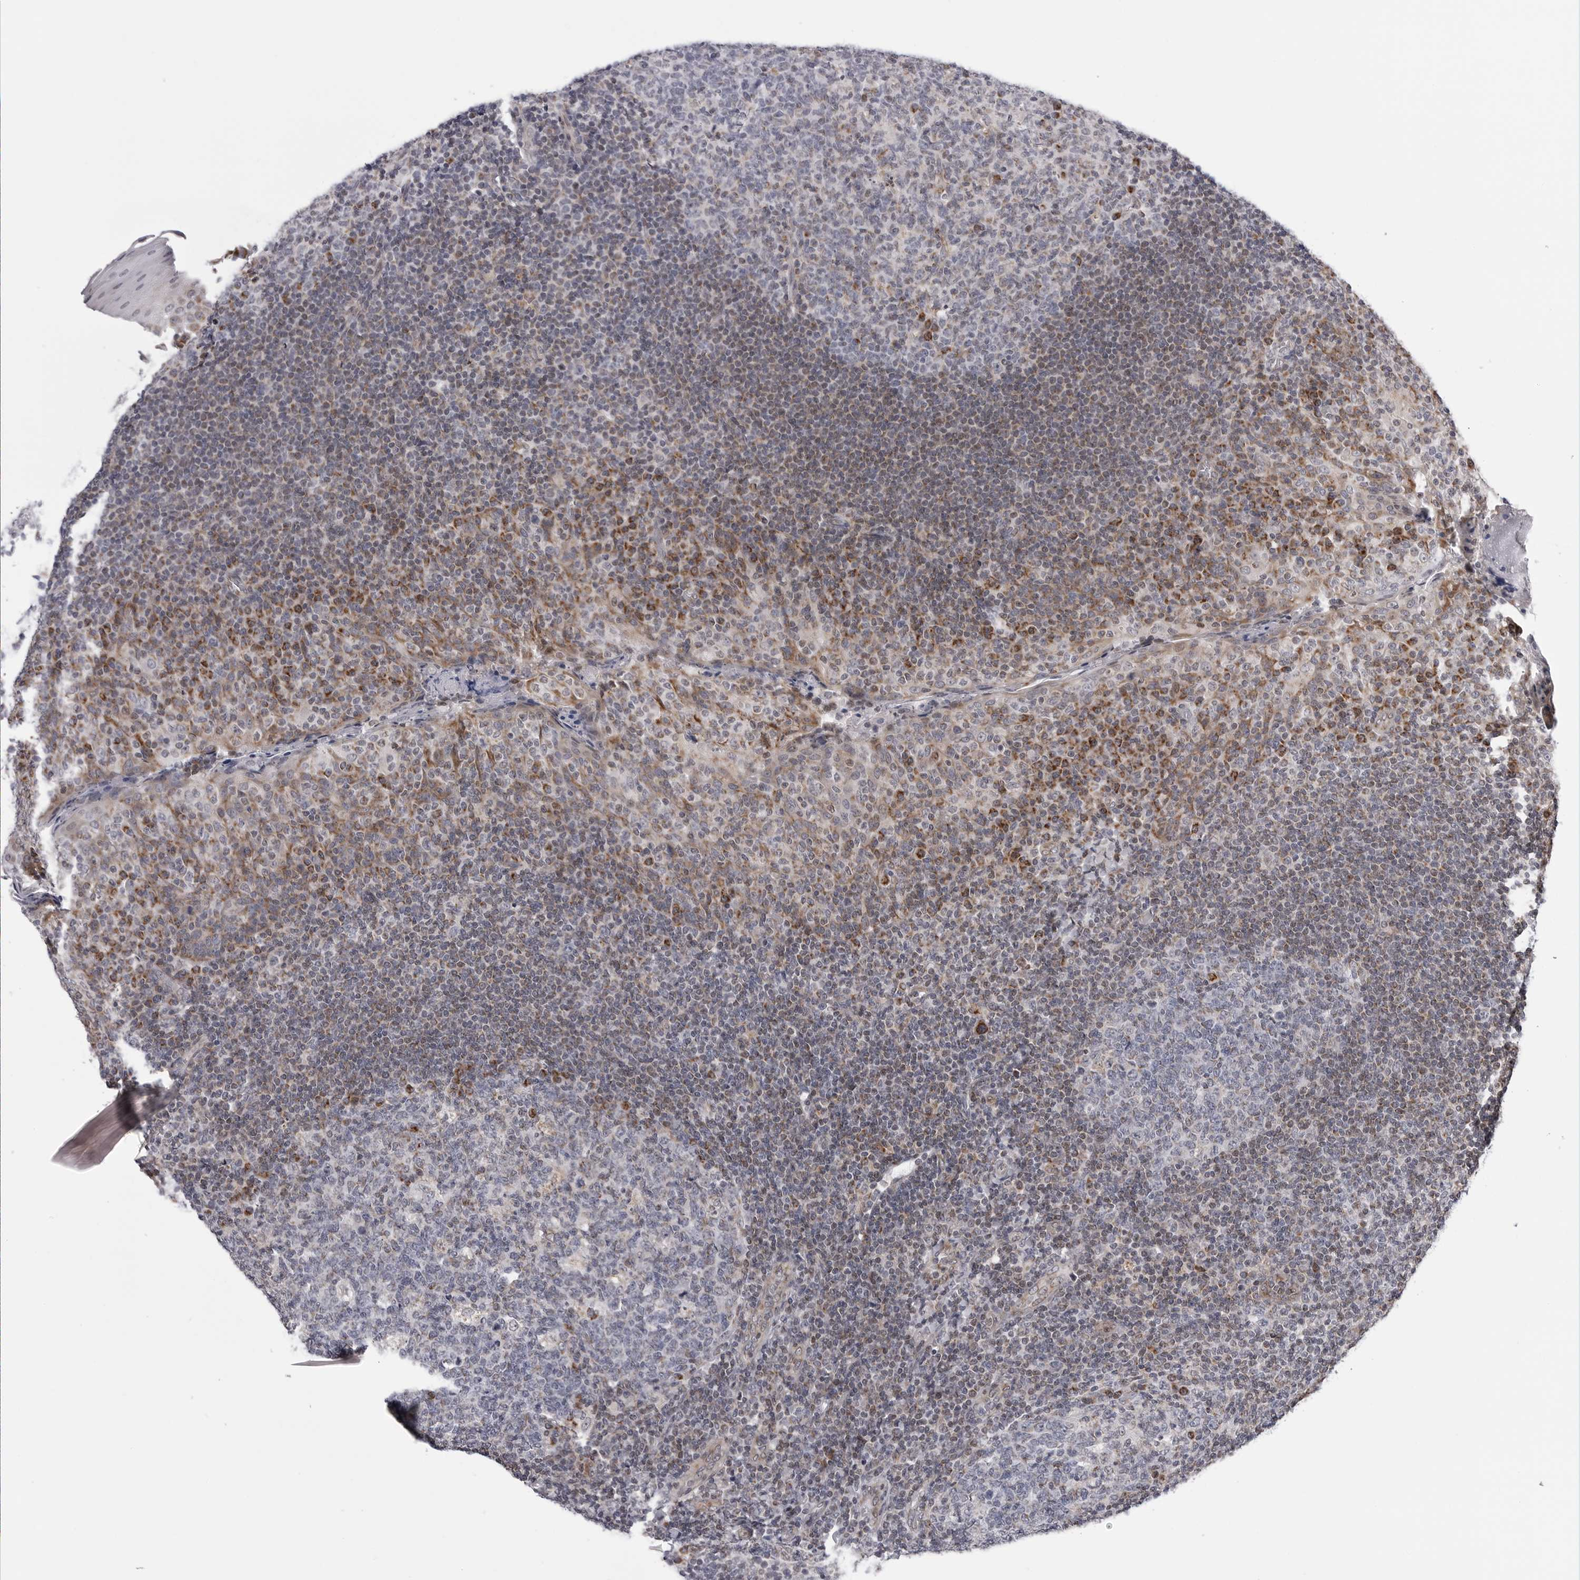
{"staining": {"intensity": "weak", "quantity": "<25%", "location": "cytoplasmic/membranous"}, "tissue": "tonsil", "cell_type": "Germinal center cells", "image_type": "normal", "snomed": [{"axis": "morphology", "description": "Normal tissue, NOS"}, {"axis": "topography", "description": "Tonsil"}], "caption": "Germinal center cells show no significant positivity in unremarkable tonsil. Nuclei are stained in blue.", "gene": "CDK20", "patient": {"sex": "female", "age": 19}}